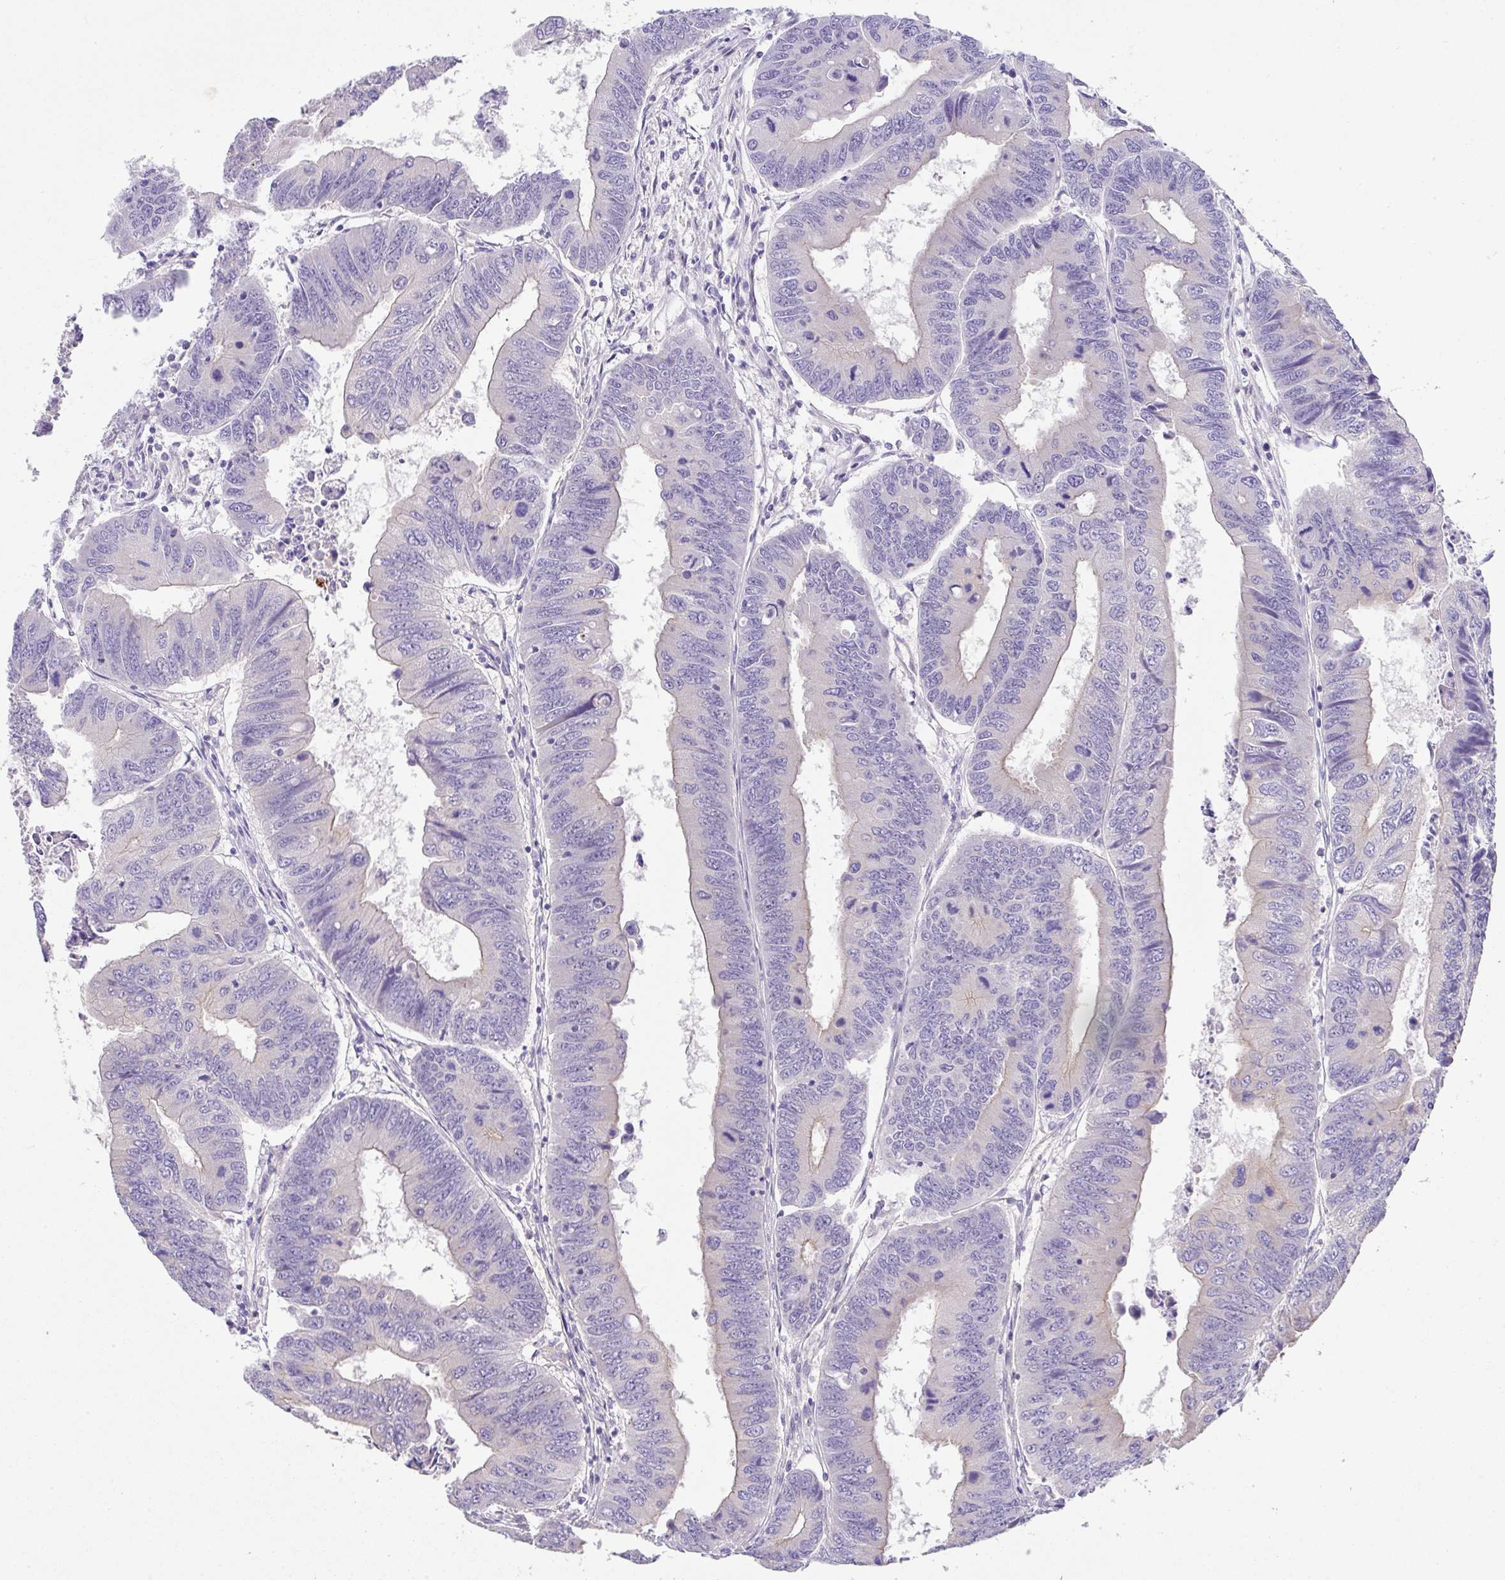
{"staining": {"intensity": "negative", "quantity": "none", "location": "none"}, "tissue": "colorectal cancer", "cell_type": "Tumor cells", "image_type": "cancer", "snomed": [{"axis": "morphology", "description": "Adenocarcinoma, NOS"}, {"axis": "topography", "description": "Colon"}], "caption": "An immunohistochemistry photomicrograph of adenocarcinoma (colorectal) is shown. There is no staining in tumor cells of adenocarcinoma (colorectal).", "gene": "EPN3", "patient": {"sex": "male", "age": 53}}